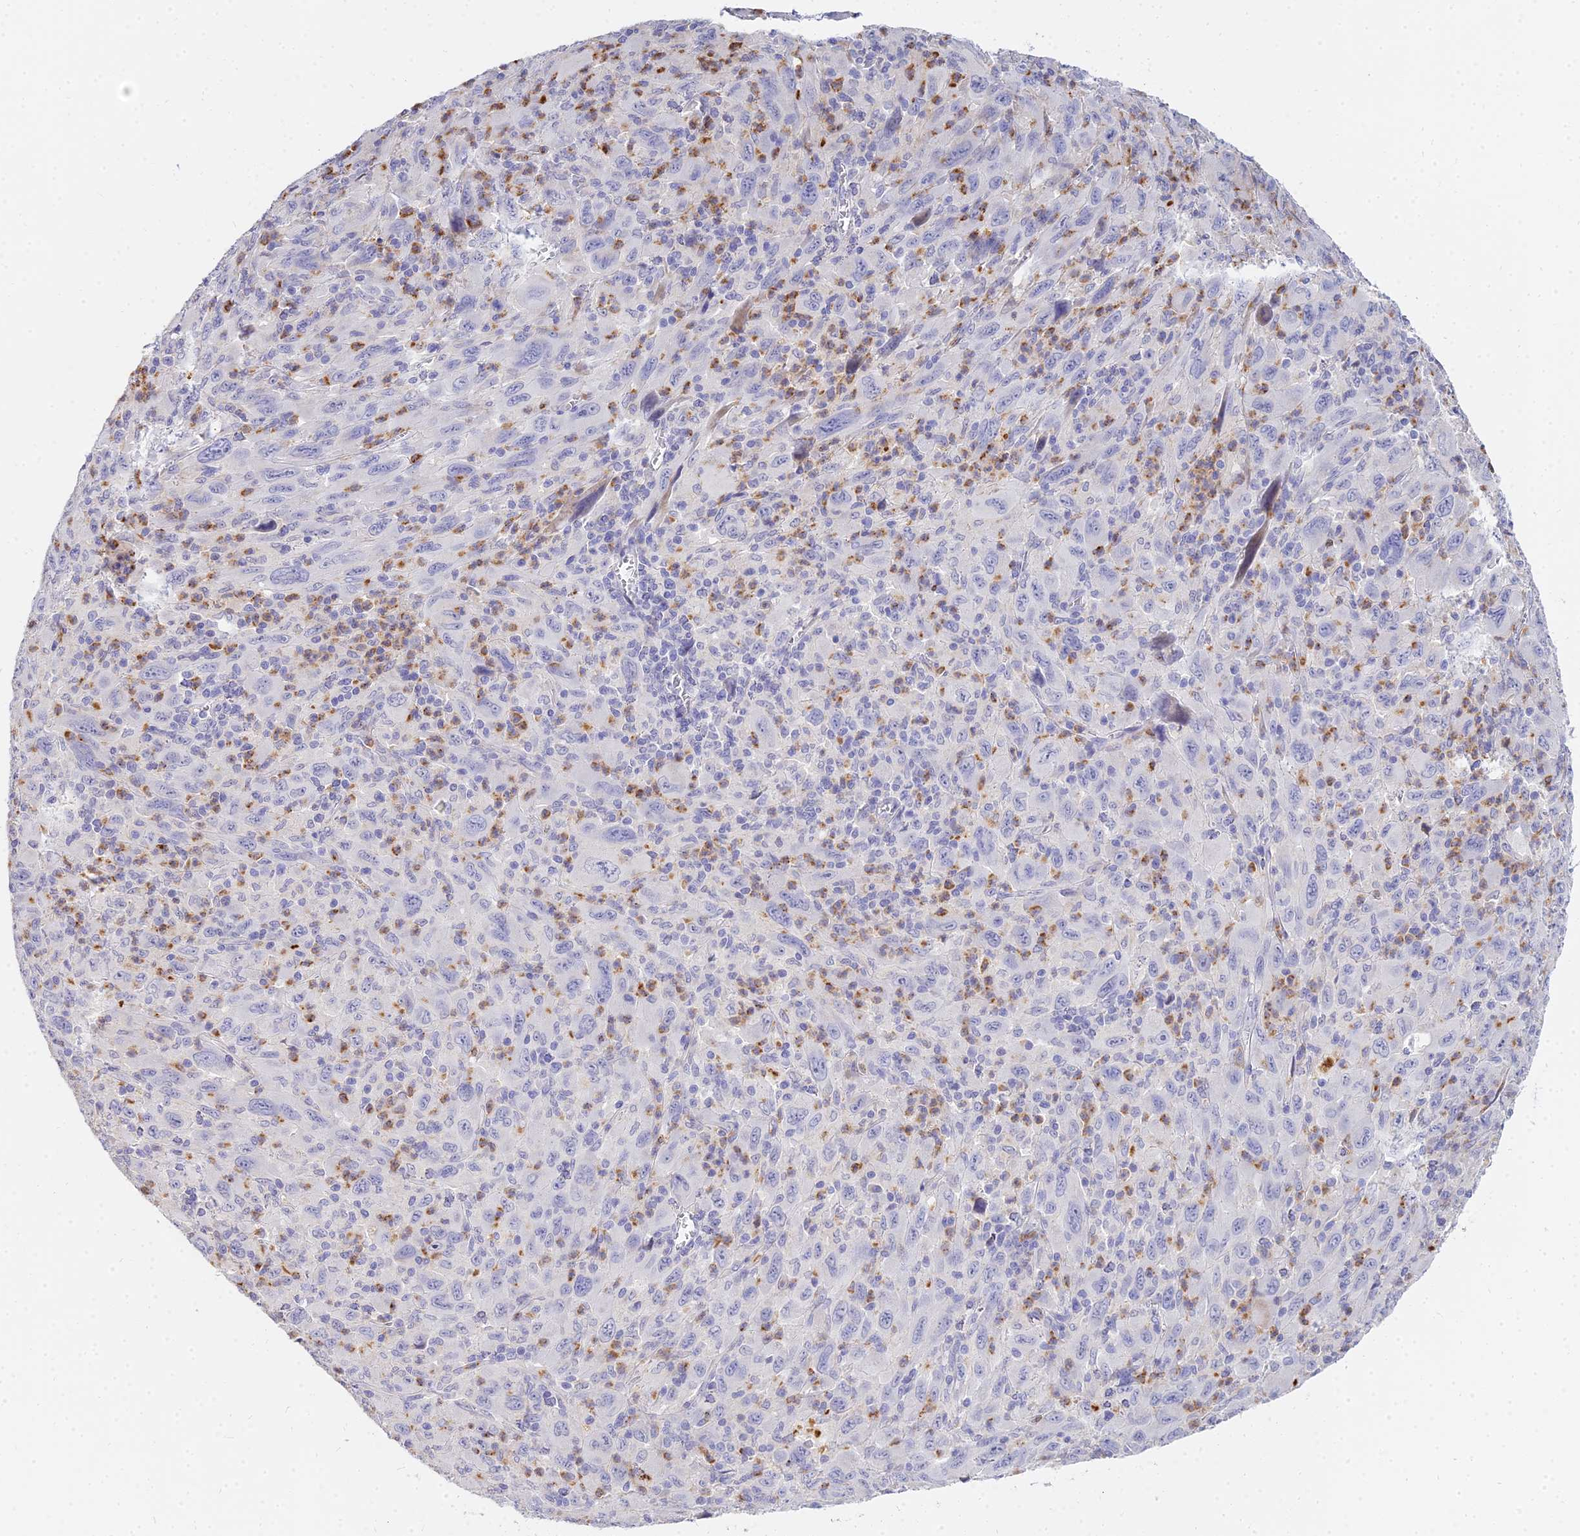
{"staining": {"intensity": "negative", "quantity": "none", "location": "none"}, "tissue": "melanoma", "cell_type": "Tumor cells", "image_type": "cancer", "snomed": [{"axis": "morphology", "description": "Malignant melanoma, Metastatic site"}, {"axis": "topography", "description": "Skin"}], "caption": "Immunohistochemistry photomicrograph of neoplastic tissue: melanoma stained with DAB (3,3'-diaminobenzidine) demonstrates no significant protein positivity in tumor cells.", "gene": "VWC2L", "patient": {"sex": "female", "age": 56}}